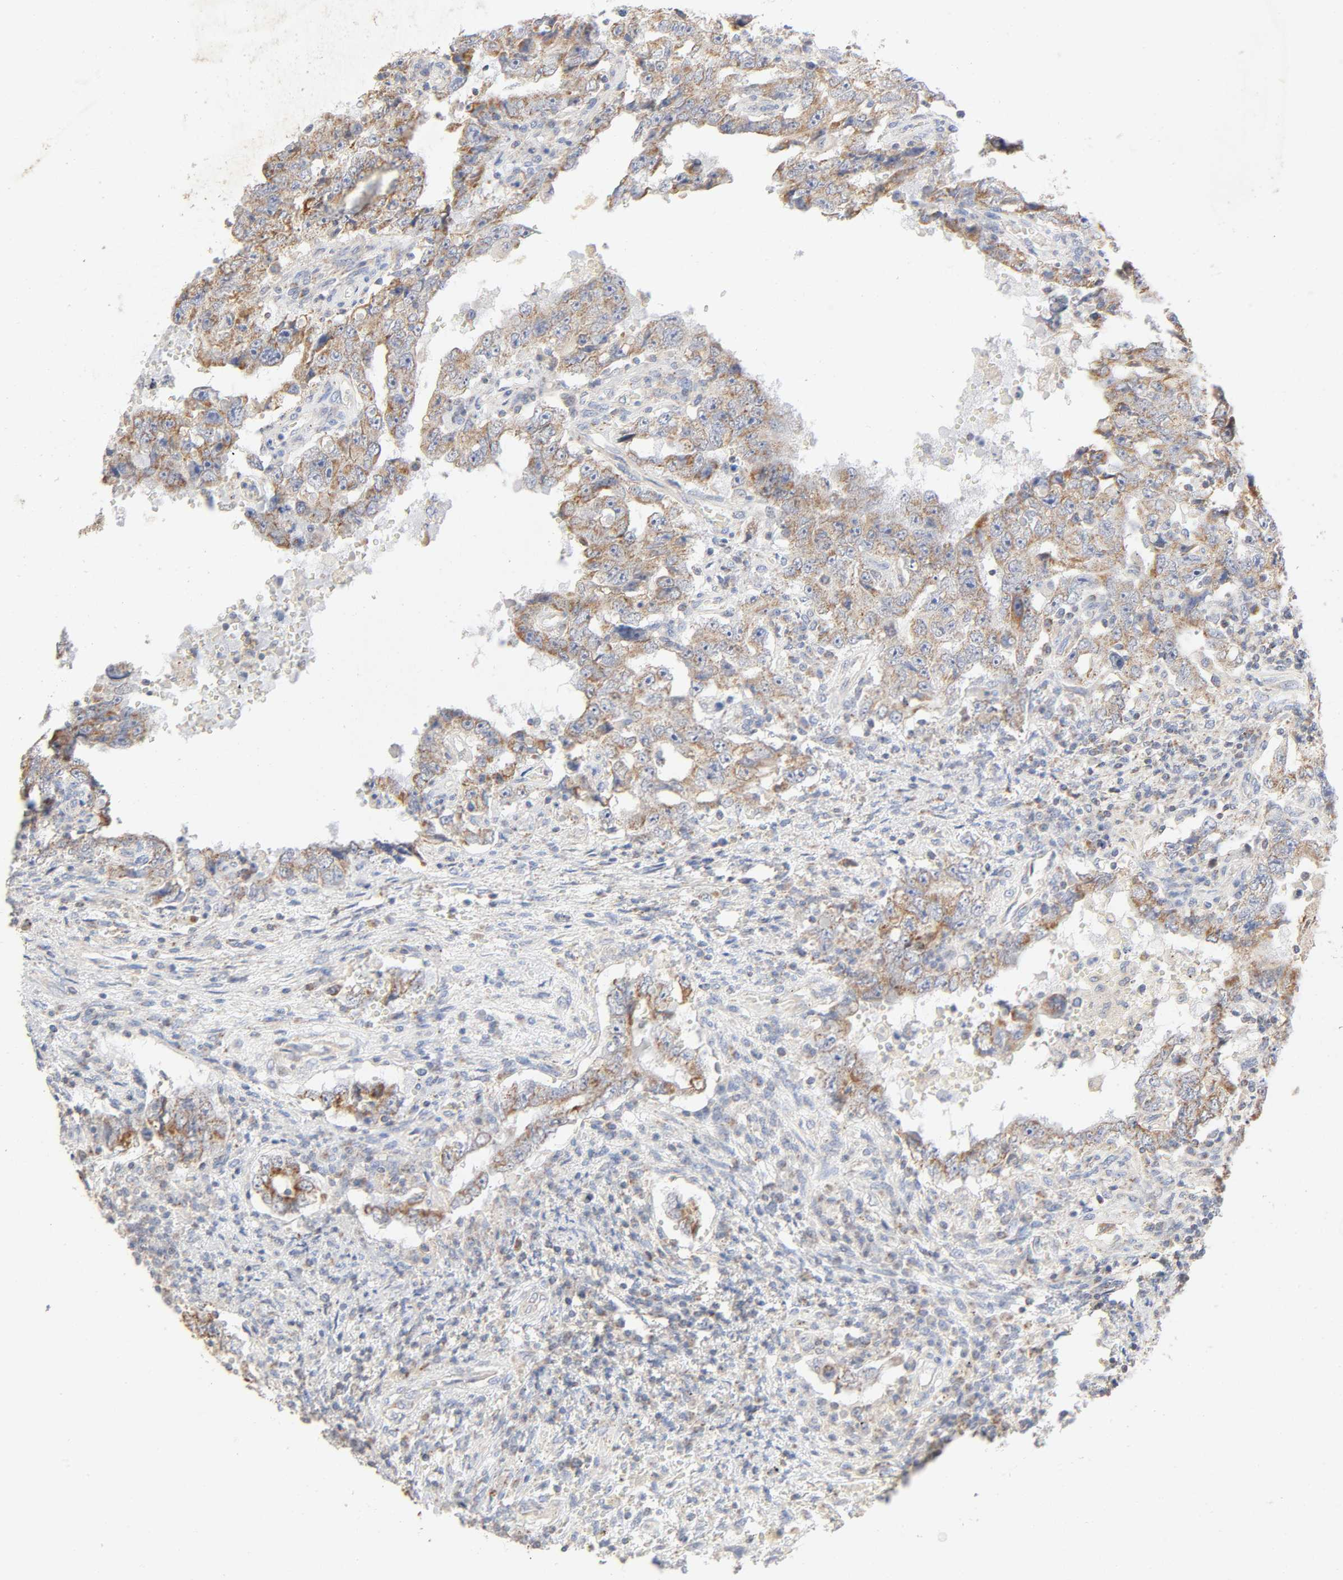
{"staining": {"intensity": "moderate", "quantity": ">75%", "location": "cytoplasmic/membranous"}, "tissue": "testis cancer", "cell_type": "Tumor cells", "image_type": "cancer", "snomed": [{"axis": "morphology", "description": "Carcinoma, Embryonal, NOS"}, {"axis": "topography", "description": "Testis"}], "caption": "DAB immunohistochemical staining of human testis cancer (embryonal carcinoma) demonstrates moderate cytoplasmic/membranous protein expression in about >75% of tumor cells. (brown staining indicates protein expression, while blue staining denotes nuclei).", "gene": "SYT16", "patient": {"sex": "male", "age": 26}}